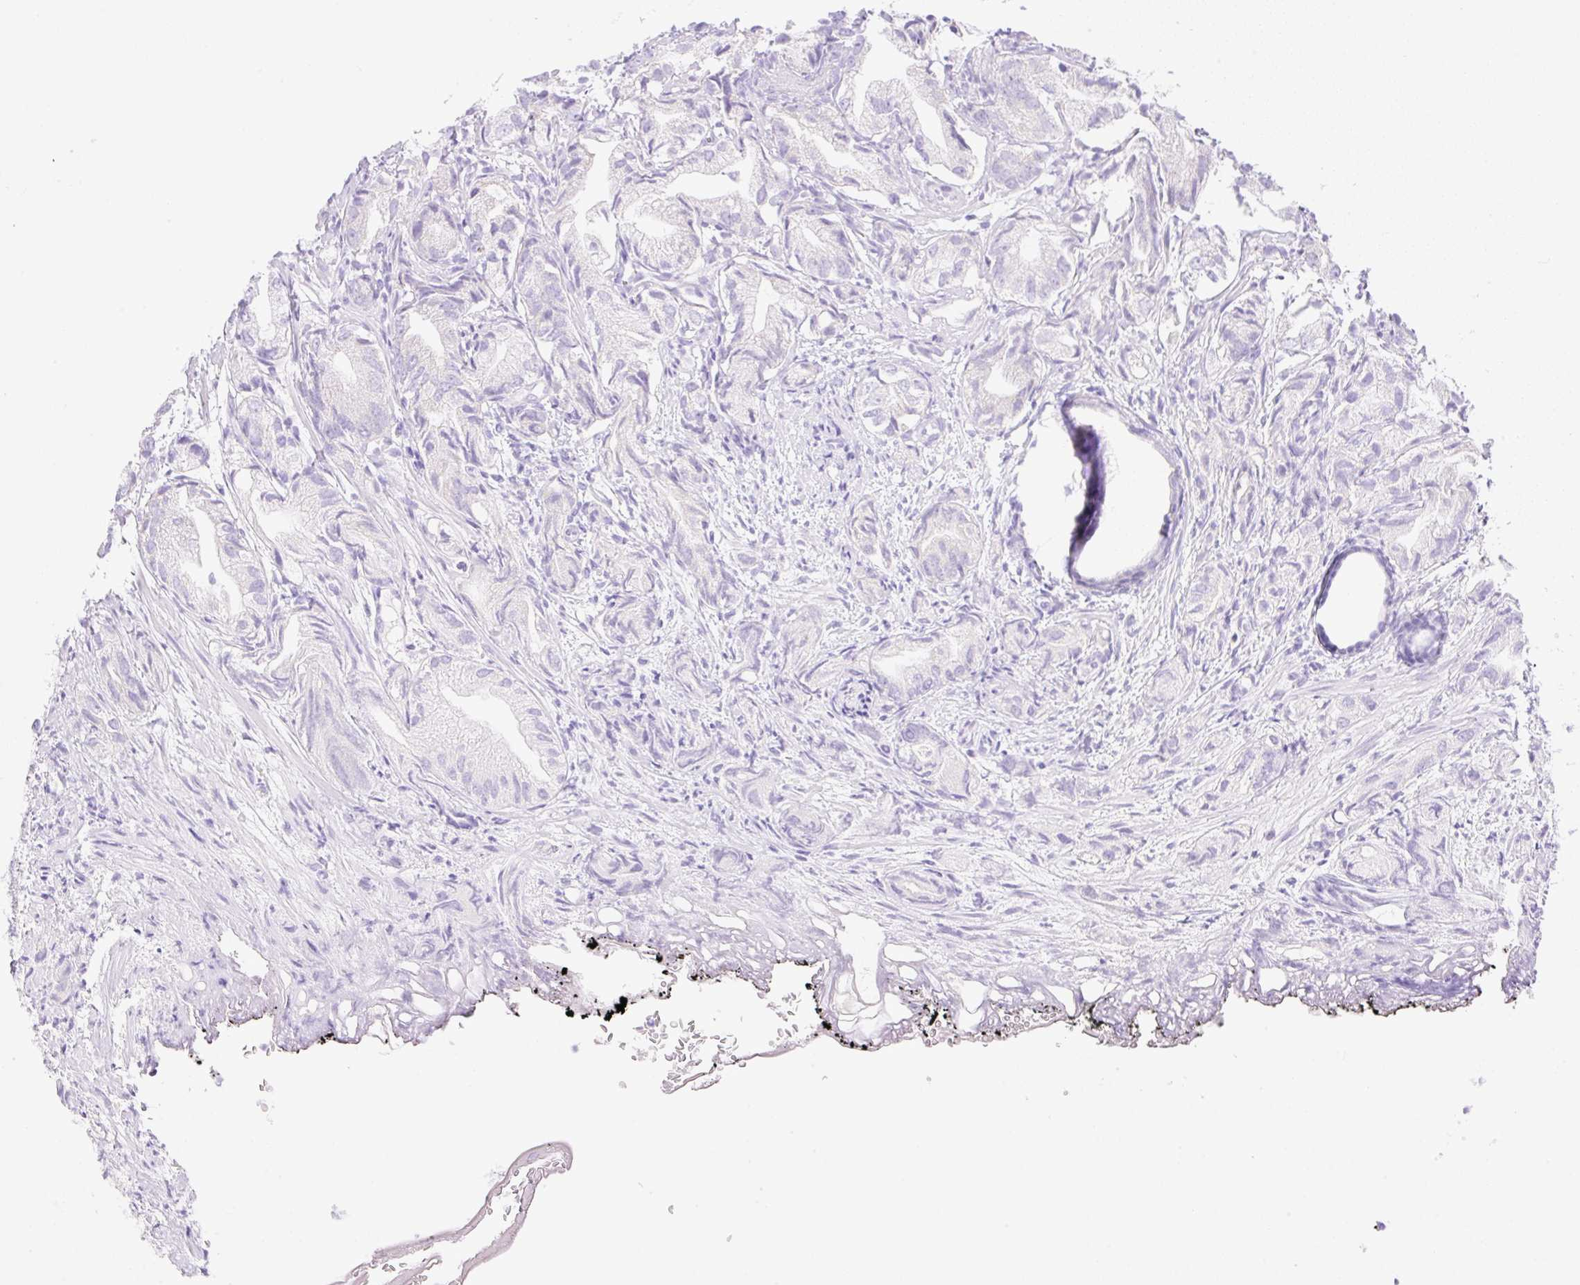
{"staining": {"intensity": "negative", "quantity": "none", "location": "none"}, "tissue": "prostate cancer", "cell_type": "Tumor cells", "image_type": "cancer", "snomed": [{"axis": "morphology", "description": "Adenocarcinoma, High grade"}, {"axis": "topography", "description": "Prostate"}], "caption": "Tumor cells show no significant protein staining in adenocarcinoma (high-grade) (prostate). The staining was performed using DAB (3,3'-diaminobenzidine) to visualize the protein expression in brown, while the nuclei were stained in blue with hematoxylin (Magnification: 20x).", "gene": "CDX1", "patient": {"sex": "male", "age": 82}}